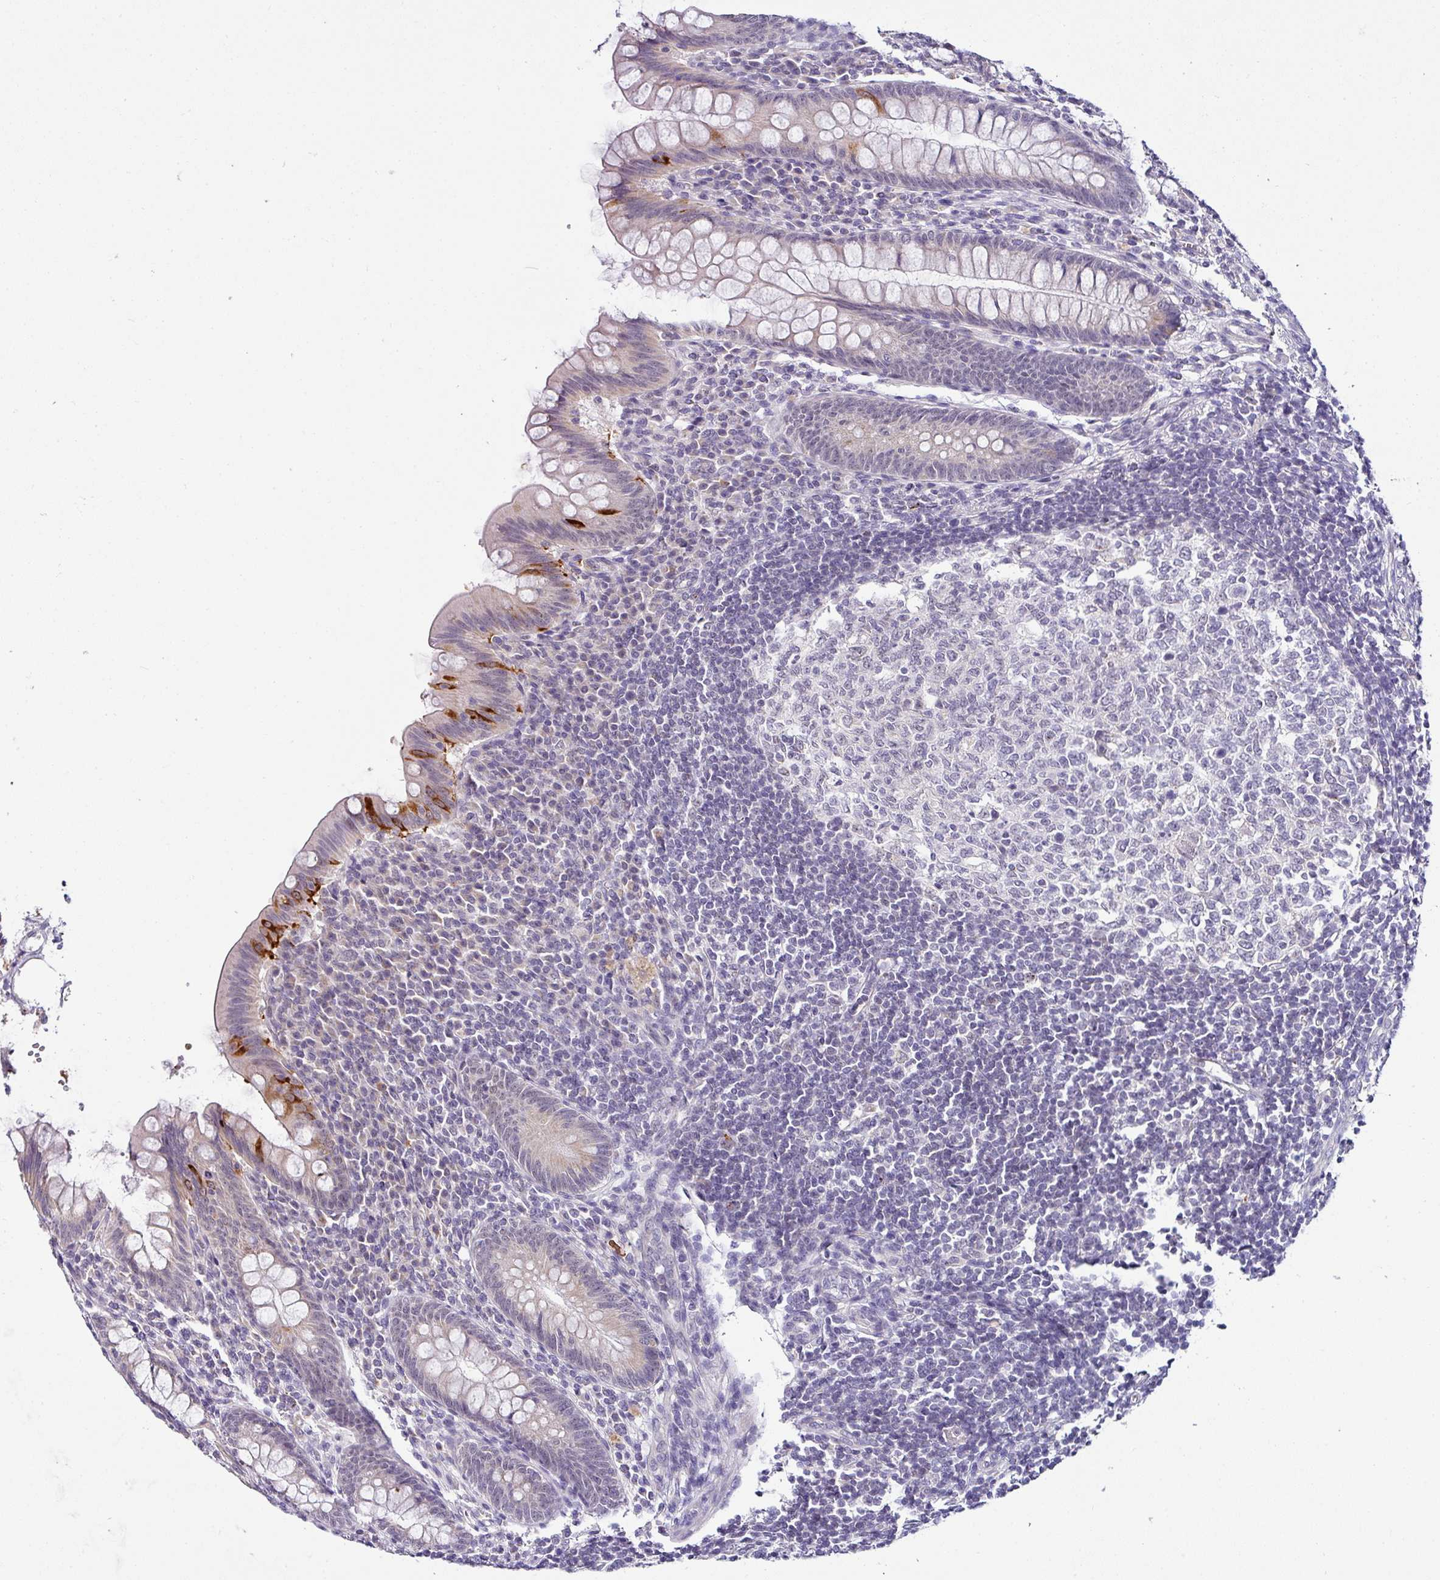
{"staining": {"intensity": "strong", "quantity": "<25%", "location": "cytoplasmic/membranous"}, "tissue": "appendix", "cell_type": "Glandular cells", "image_type": "normal", "snomed": [{"axis": "morphology", "description": "Normal tissue, NOS"}, {"axis": "topography", "description": "Appendix"}], "caption": "This photomicrograph demonstrates benign appendix stained with IHC to label a protein in brown. The cytoplasmic/membranous of glandular cells show strong positivity for the protein. Nuclei are counter-stained blue.", "gene": "NAPSA", "patient": {"sex": "female", "age": 33}}